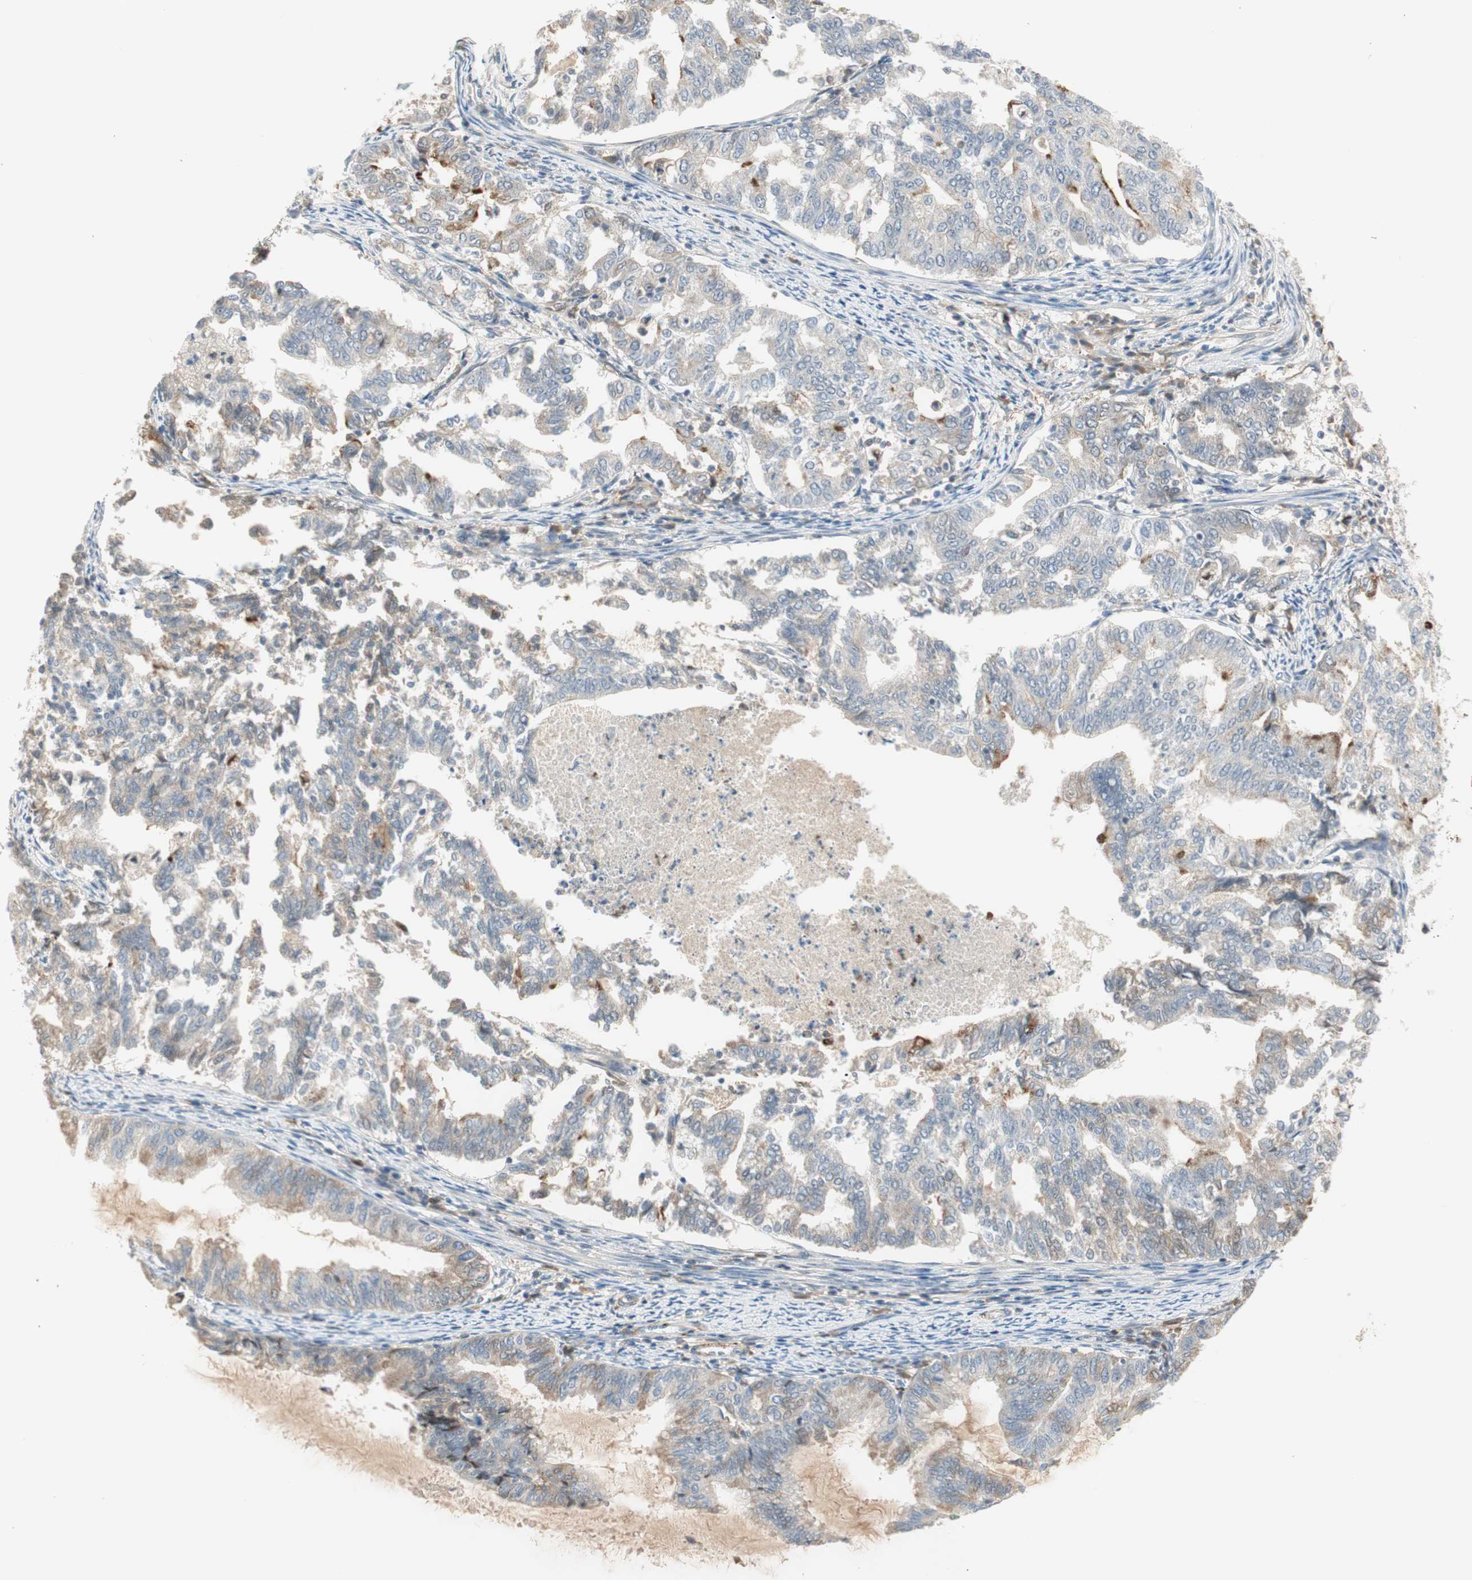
{"staining": {"intensity": "strong", "quantity": "<25%", "location": "cytoplasmic/membranous"}, "tissue": "endometrial cancer", "cell_type": "Tumor cells", "image_type": "cancer", "snomed": [{"axis": "morphology", "description": "Adenocarcinoma, NOS"}, {"axis": "topography", "description": "Endometrium"}], "caption": "A histopathology image showing strong cytoplasmic/membranous expression in about <25% of tumor cells in endometrial adenocarcinoma, as visualized by brown immunohistochemical staining.", "gene": "RNGTT", "patient": {"sex": "female", "age": 79}}